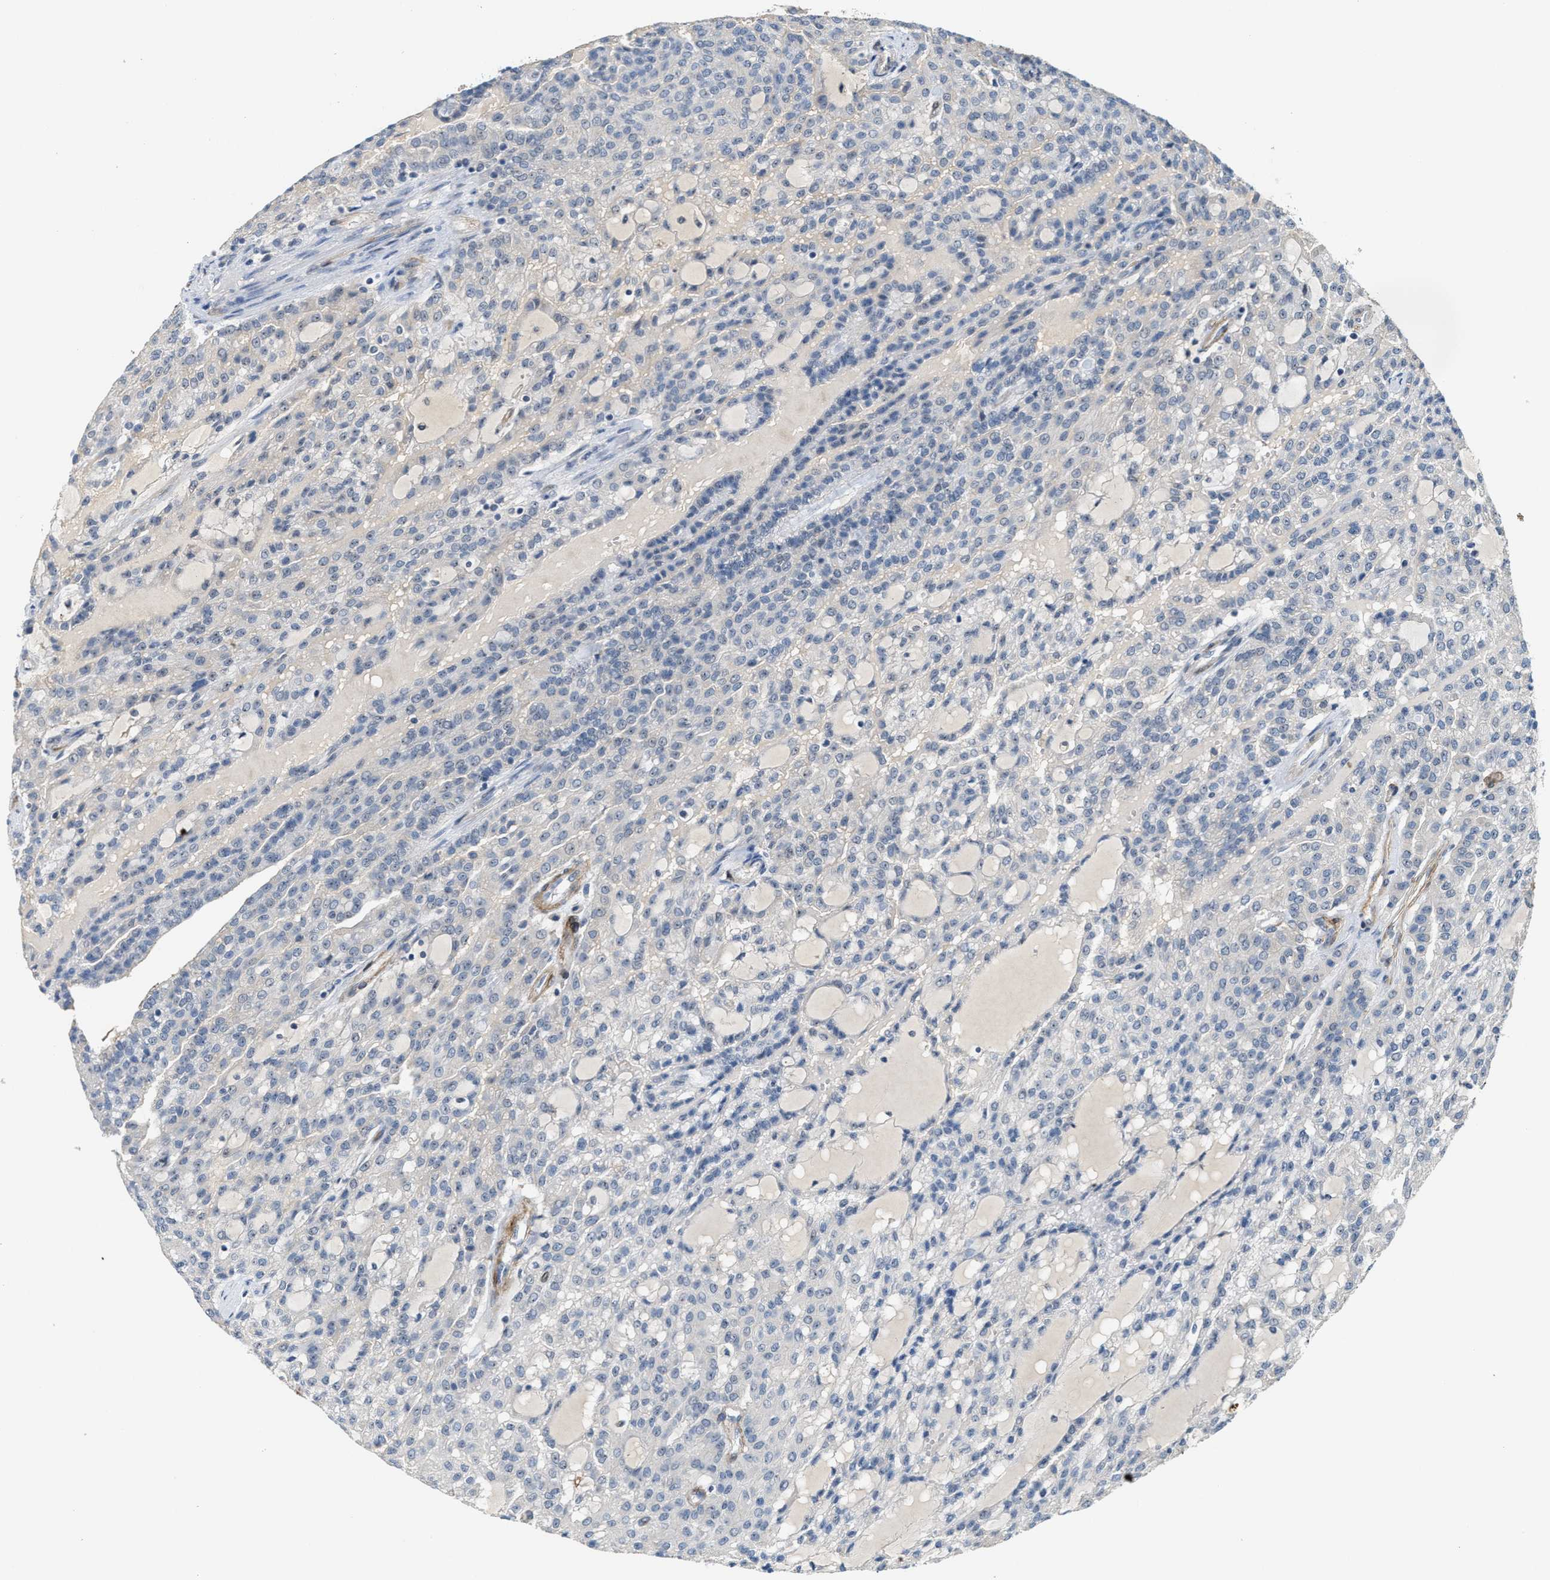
{"staining": {"intensity": "negative", "quantity": "none", "location": "none"}, "tissue": "renal cancer", "cell_type": "Tumor cells", "image_type": "cancer", "snomed": [{"axis": "morphology", "description": "Adenocarcinoma, NOS"}, {"axis": "topography", "description": "Kidney"}], "caption": "Renal cancer (adenocarcinoma) was stained to show a protein in brown. There is no significant expression in tumor cells.", "gene": "ZNF783", "patient": {"sex": "male", "age": 63}}